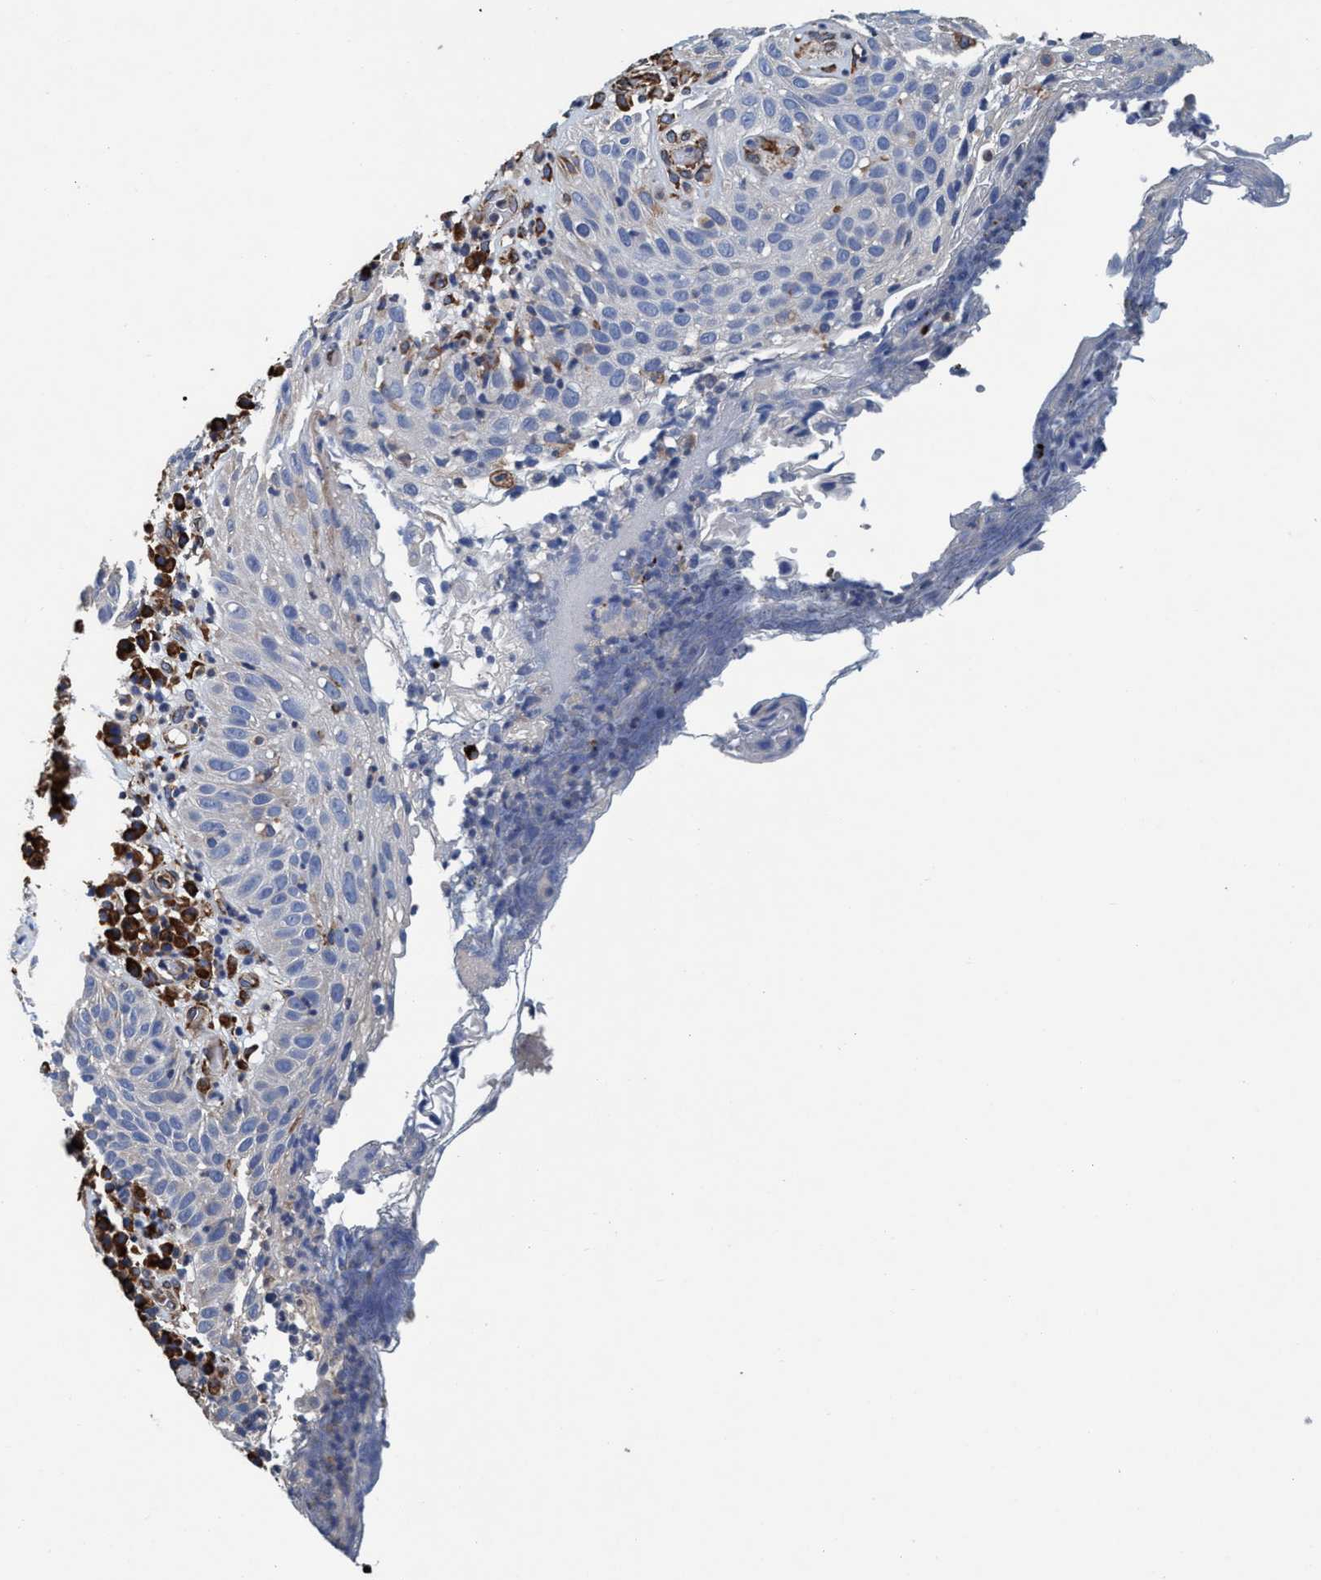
{"staining": {"intensity": "negative", "quantity": "none", "location": "none"}, "tissue": "skin cancer", "cell_type": "Tumor cells", "image_type": "cancer", "snomed": [{"axis": "morphology", "description": "Squamous cell carcinoma in situ, NOS"}, {"axis": "morphology", "description": "Squamous cell carcinoma, NOS"}, {"axis": "topography", "description": "Skin"}], "caption": "Tumor cells show no significant protein positivity in squamous cell carcinoma (skin).", "gene": "ENDOG", "patient": {"sex": "male", "age": 93}}